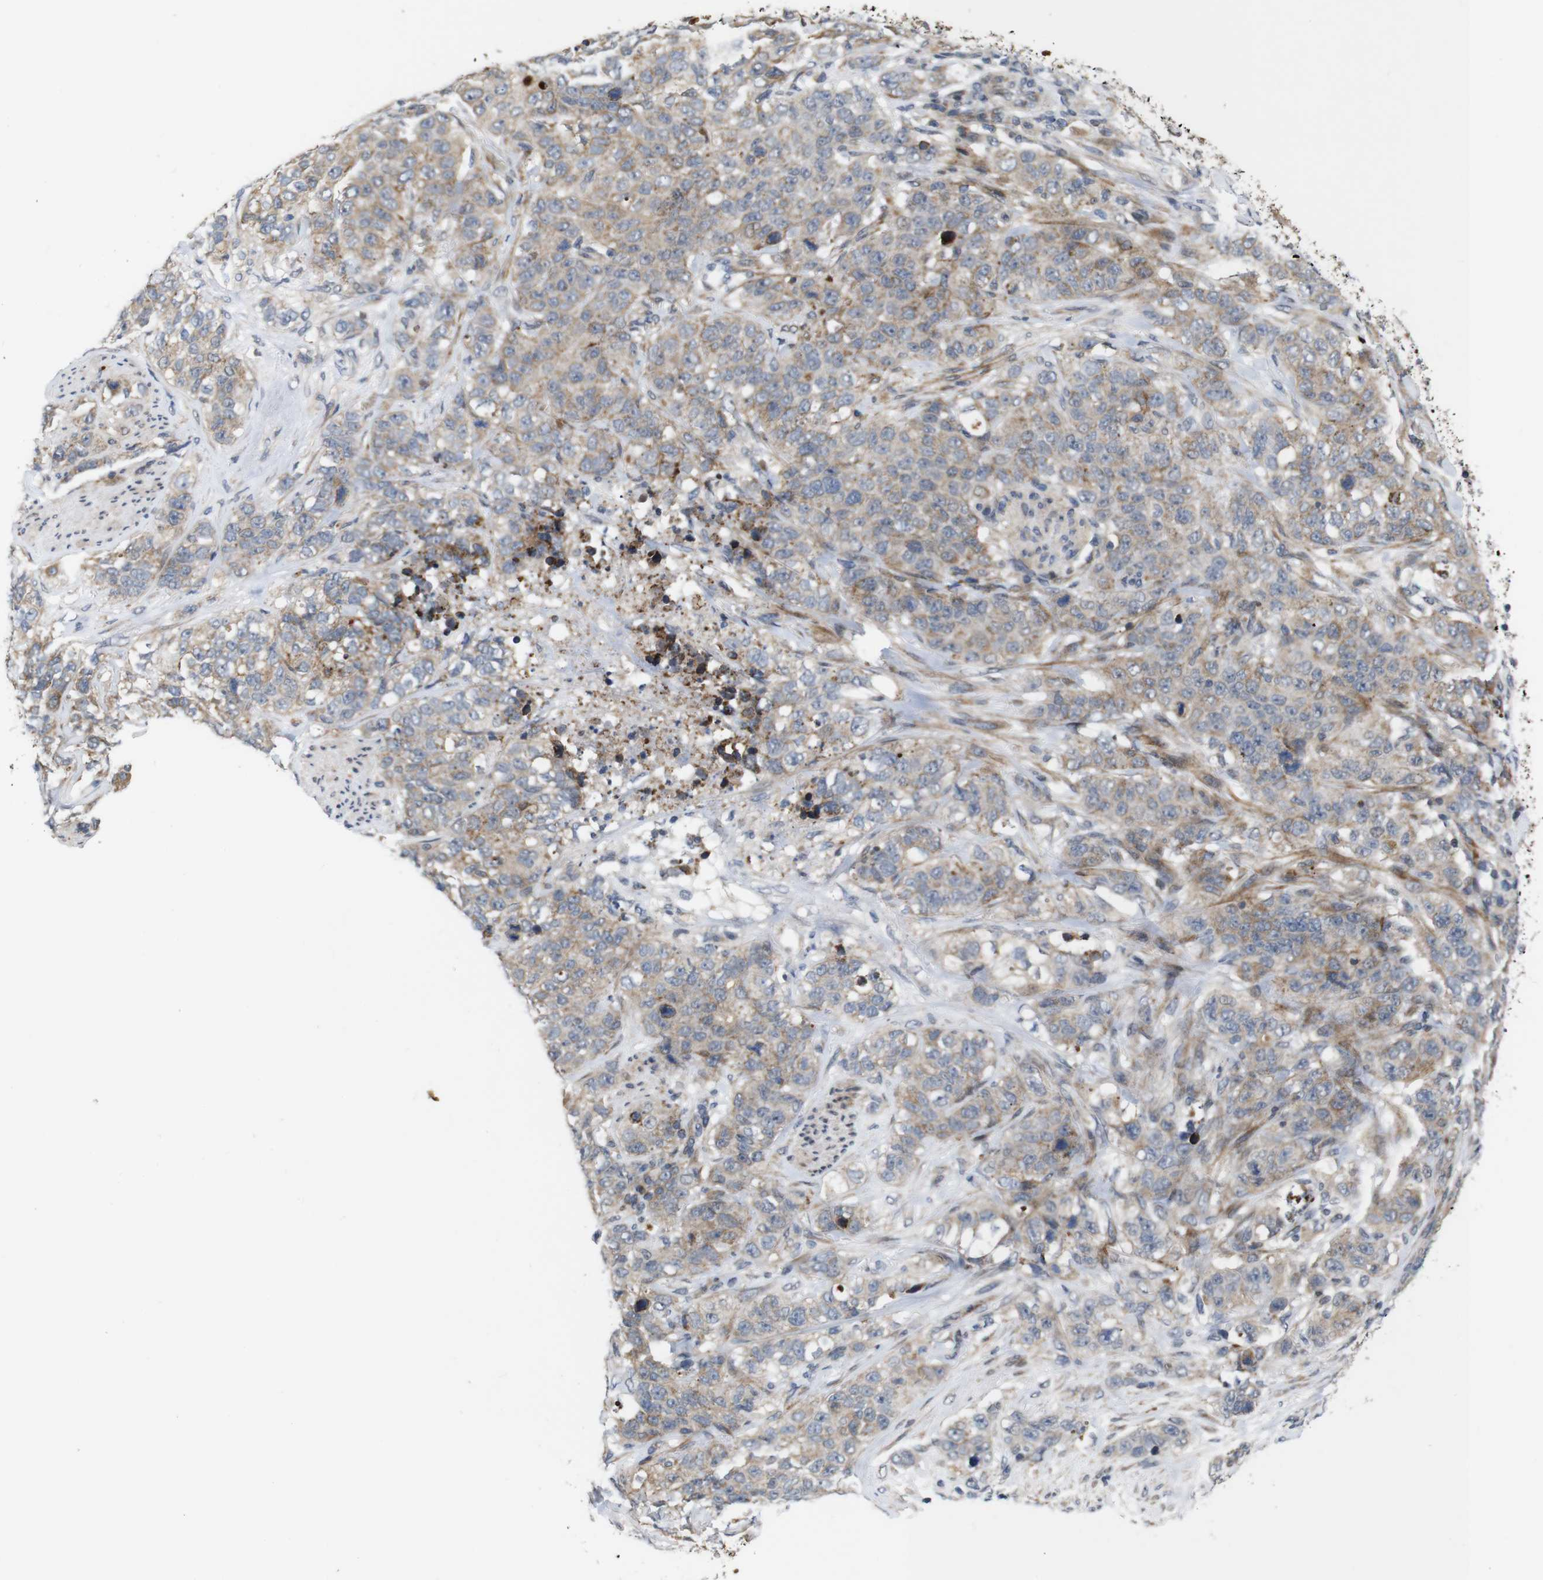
{"staining": {"intensity": "weak", "quantity": ">75%", "location": "cytoplasmic/membranous"}, "tissue": "stomach cancer", "cell_type": "Tumor cells", "image_type": "cancer", "snomed": [{"axis": "morphology", "description": "Adenocarcinoma, NOS"}, {"axis": "topography", "description": "Stomach"}], "caption": "Tumor cells display weak cytoplasmic/membranous staining in approximately >75% of cells in stomach cancer. Using DAB (3,3'-diaminobenzidine) (brown) and hematoxylin (blue) stains, captured at high magnification using brightfield microscopy.", "gene": "ATP7B", "patient": {"sex": "male", "age": 48}}